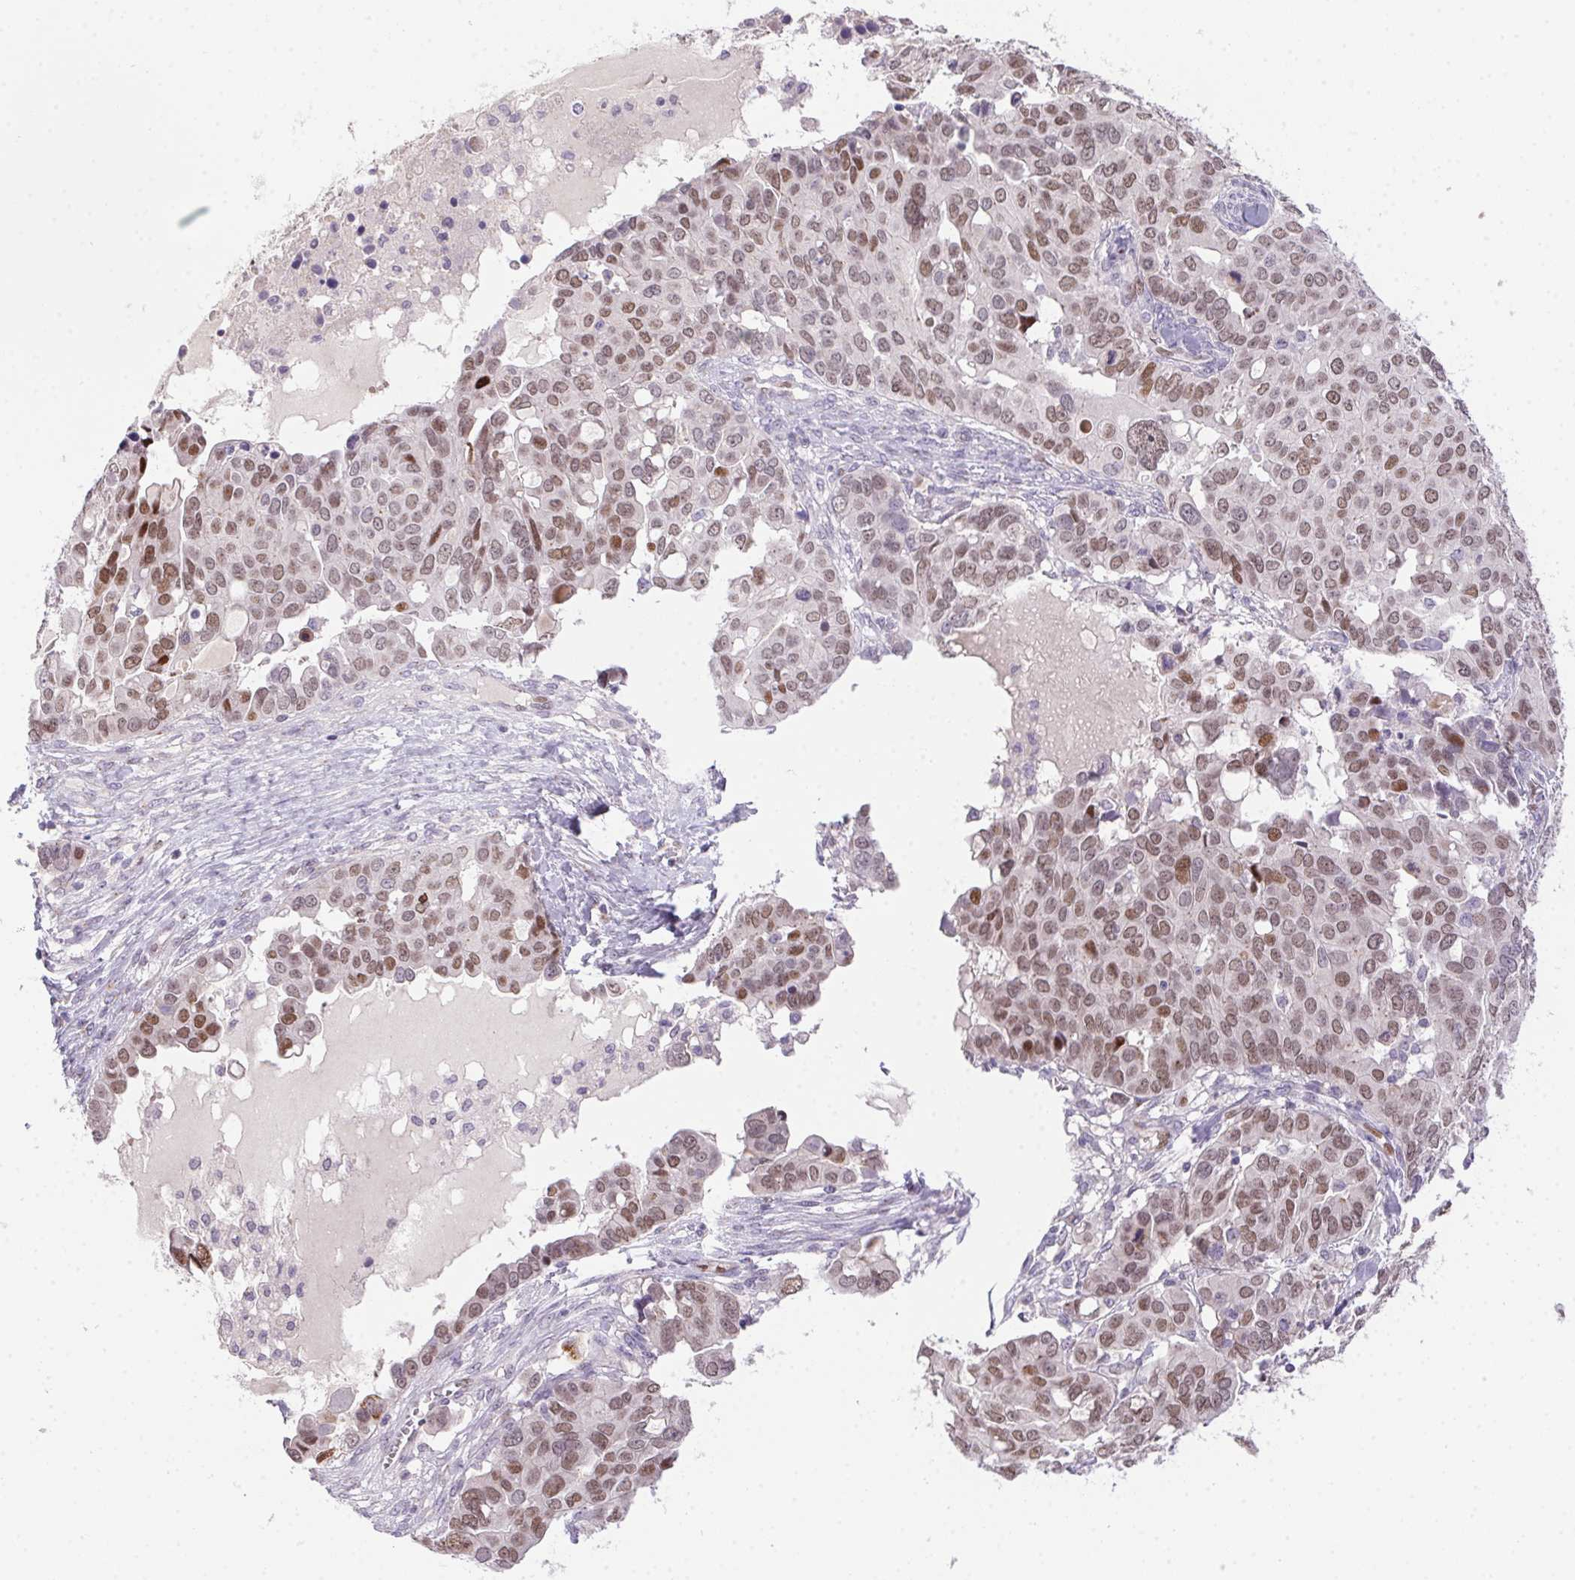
{"staining": {"intensity": "moderate", "quantity": "25%-75%", "location": "nuclear"}, "tissue": "ovarian cancer", "cell_type": "Tumor cells", "image_type": "cancer", "snomed": [{"axis": "morphology", "description": "Carcinoma, endometroid"}, {"axis": "topography", "description": "Ovary"}], "caption": "A high-resolution image shows immunohistochemistry (IHC) staining of ovarian endometroid carcinoma, which reveals moderate nuclear expression in about 25%-75% of tumor cells.", "gene": "SP9", "patient": {"sex": "female", "age": 78}}